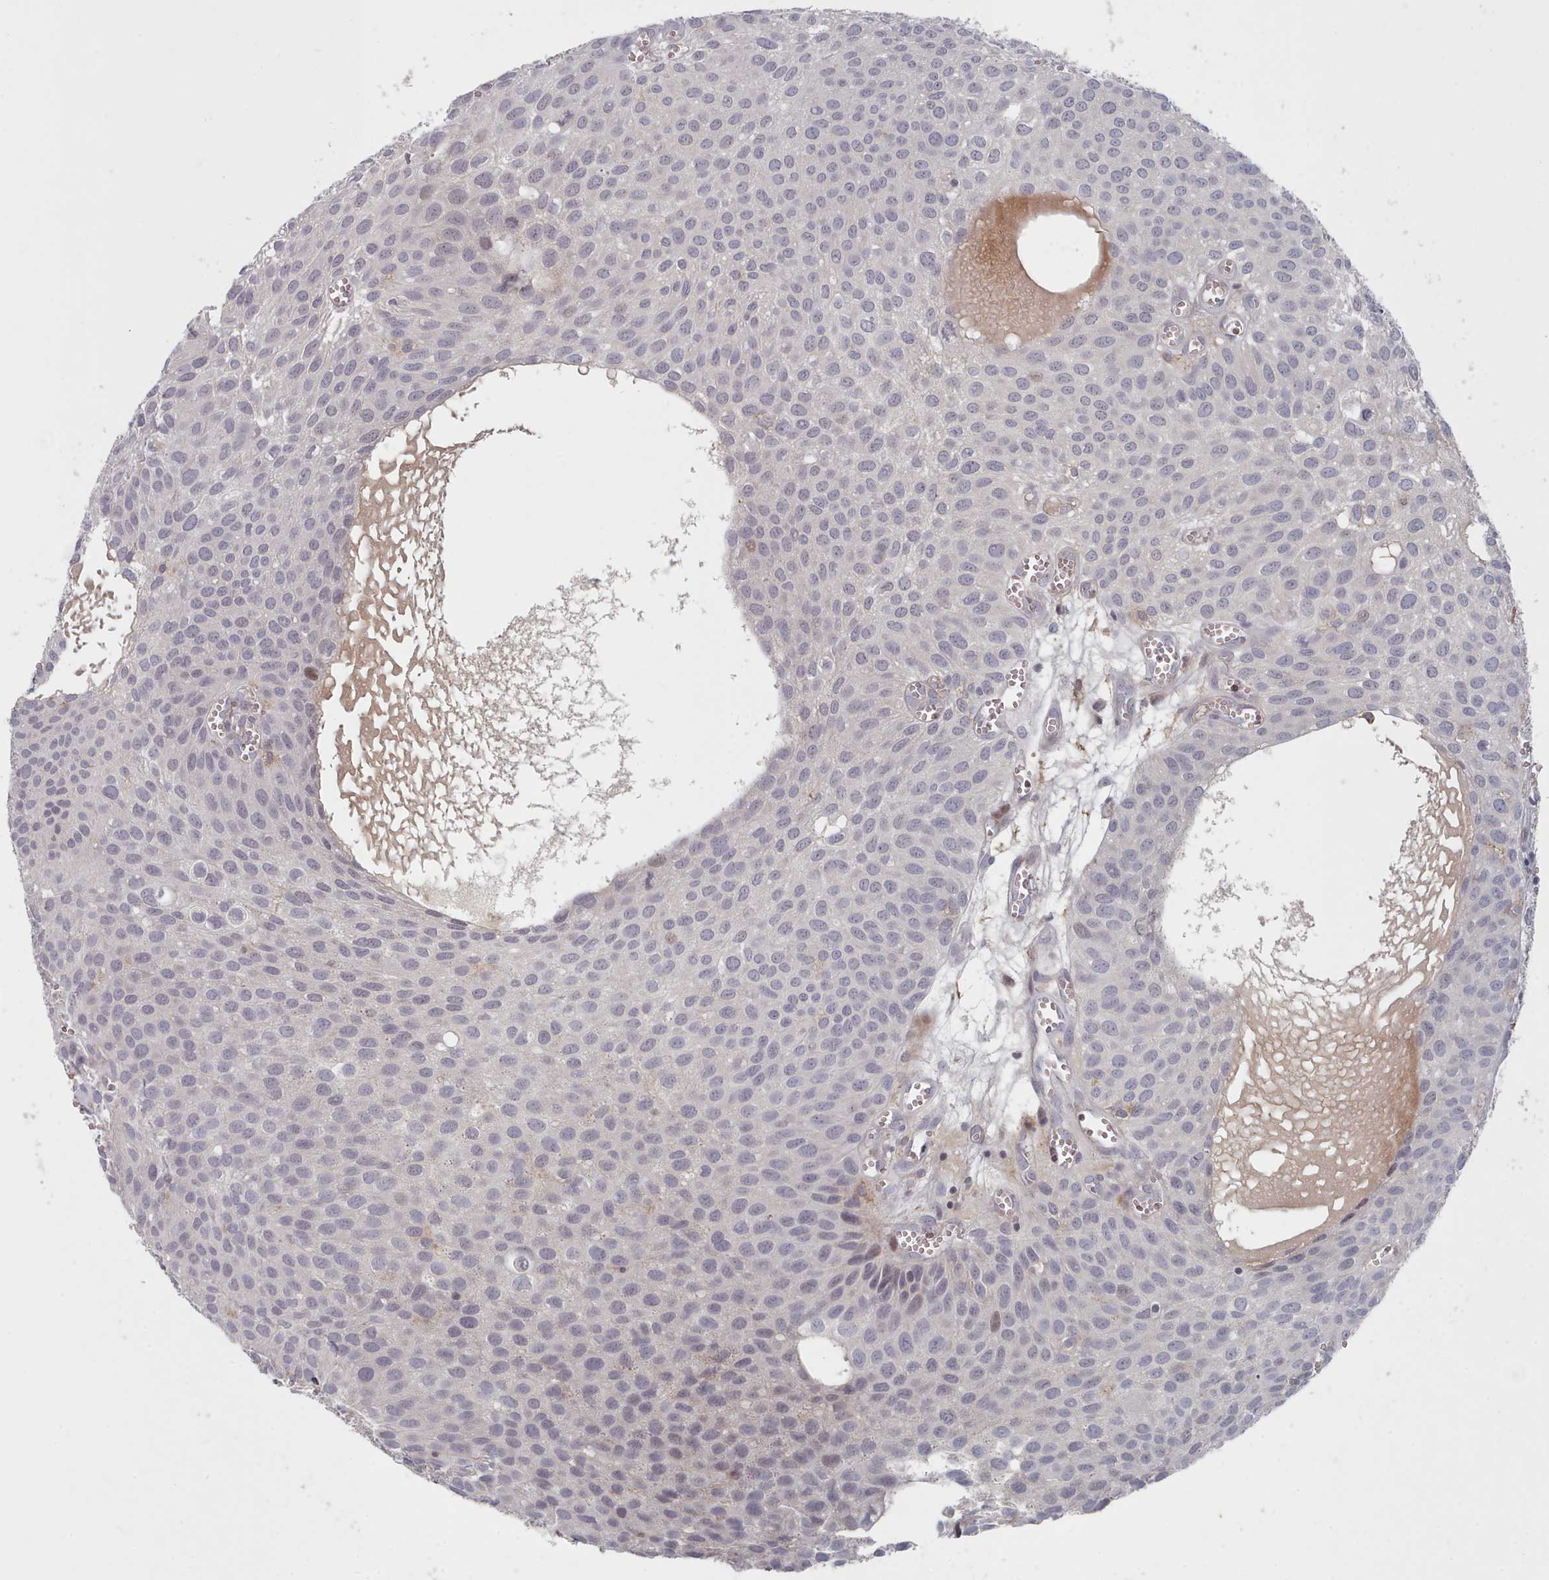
{"staining": {"intensity": "negative", "quantity": "none", "location": "none"}, "tissue": "urothelial cancer", "cell_type": "Tumor cells", "image_type": "cancer", "snomed": [{"axis": "morphology", "description": "Urothelial carcinoma, Low grade"}, {"axis": "topography", "description": "Urinary bladder"}], "caption": "Immunohistochemistry of human urothelial cancer exhibits no expression in tumor cells.", "gene": "COL8A2", "patient": {"sex": "male", "age": 88}}